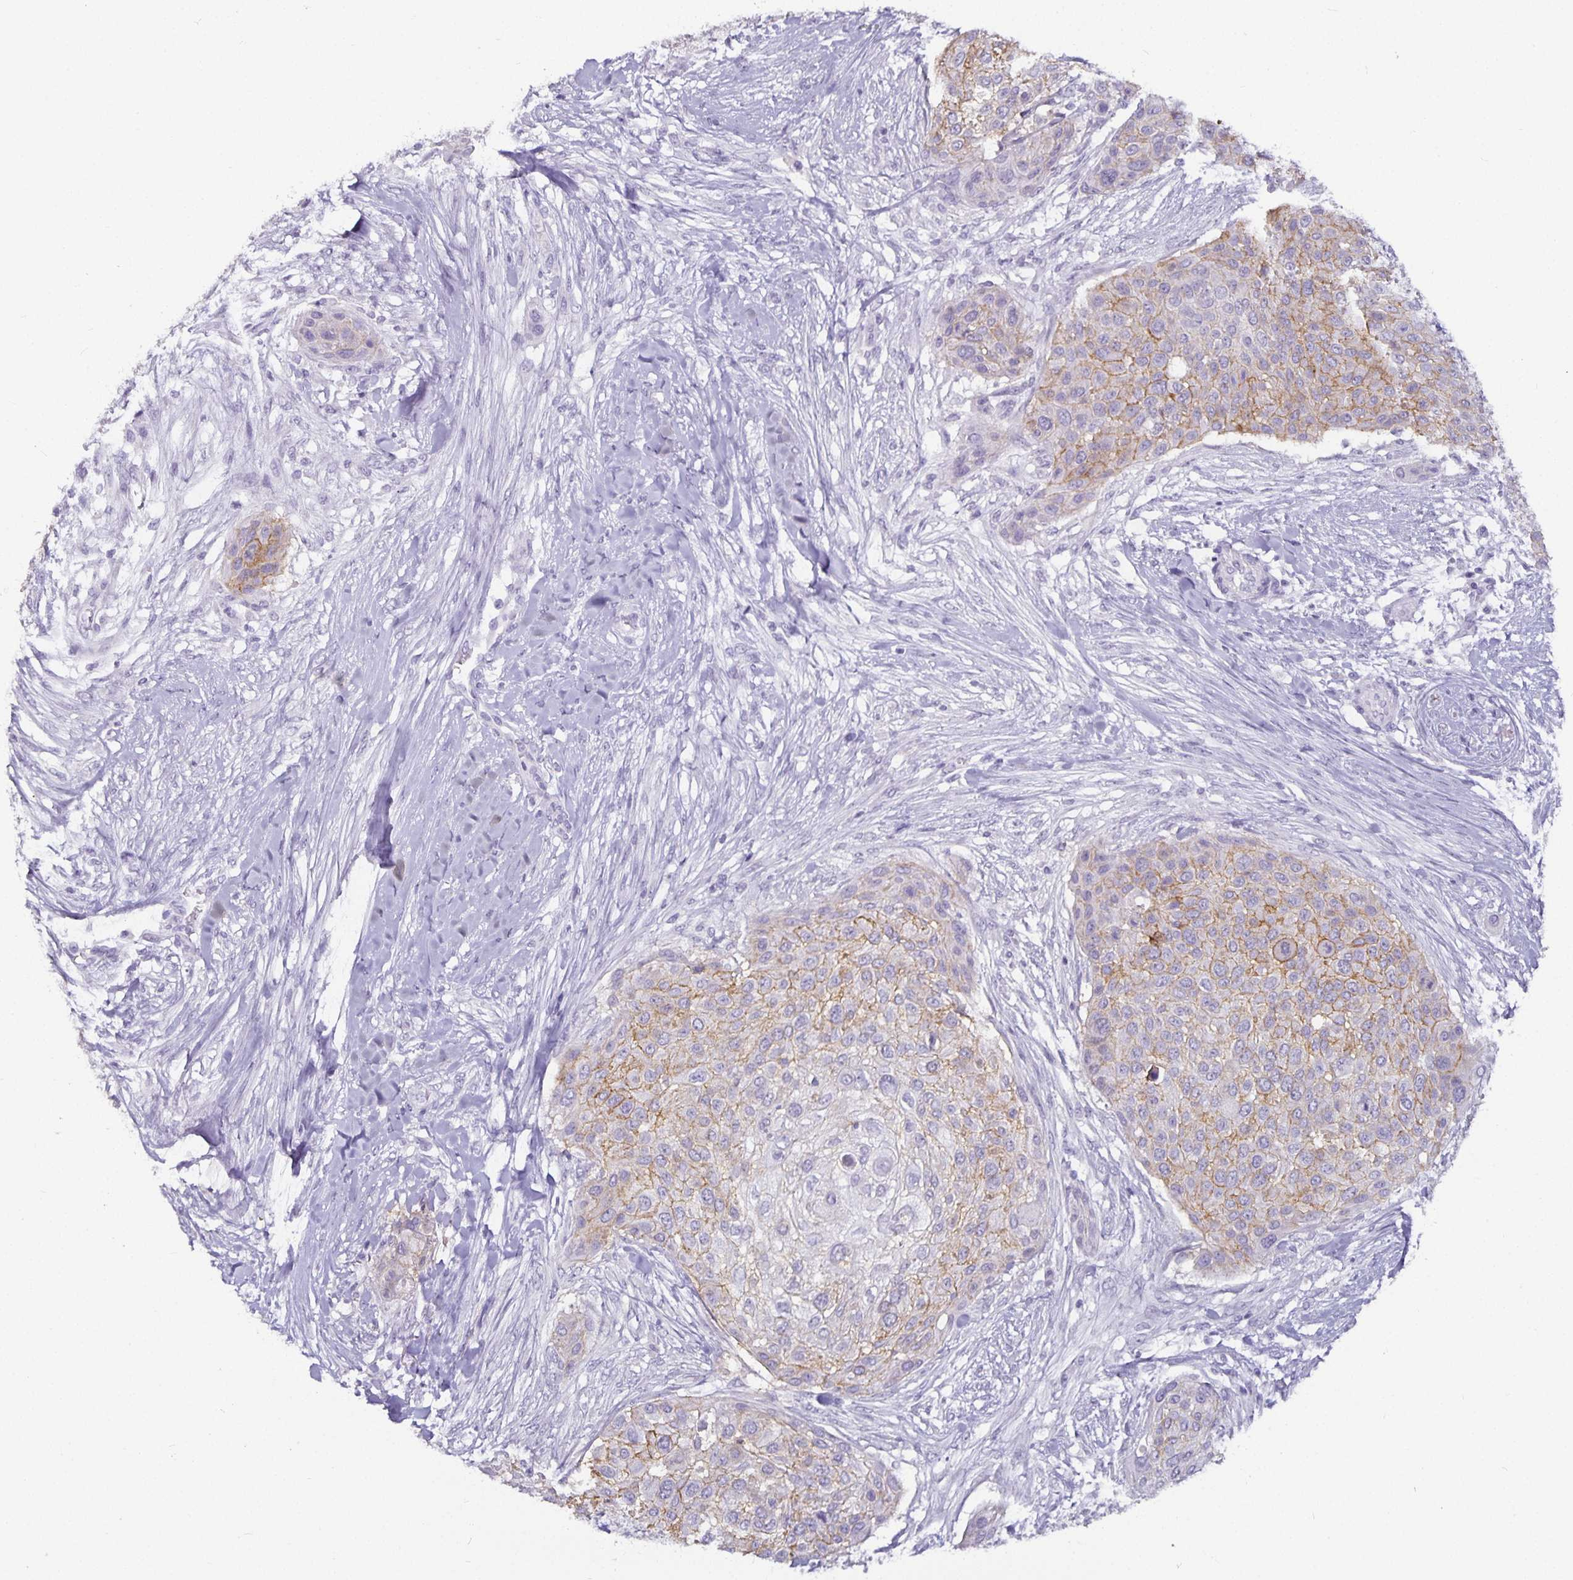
{"staining": {"intensity": "moderate", "quantity": "25%-75%", "location": "cytoplasmic/membranous"}, "tissue": "skin cancer", "cell_type": "Tumor cells", "image_type": "cancer", "snomed": [{"axis": "morphology", "description": "Squamous cell carcinoma, NOS"}, {"axis": "topography", "description": "Skin"}], "caption": "Skin cancer (squamous cell carcinoma) was stained to show a protein in brown. There is medium levels of moderate cytoplasmic/membranous expression in about 25%-75% of tumor cells.", "gene": "CA12", "patient": {"sex": "female", "age": 87}}